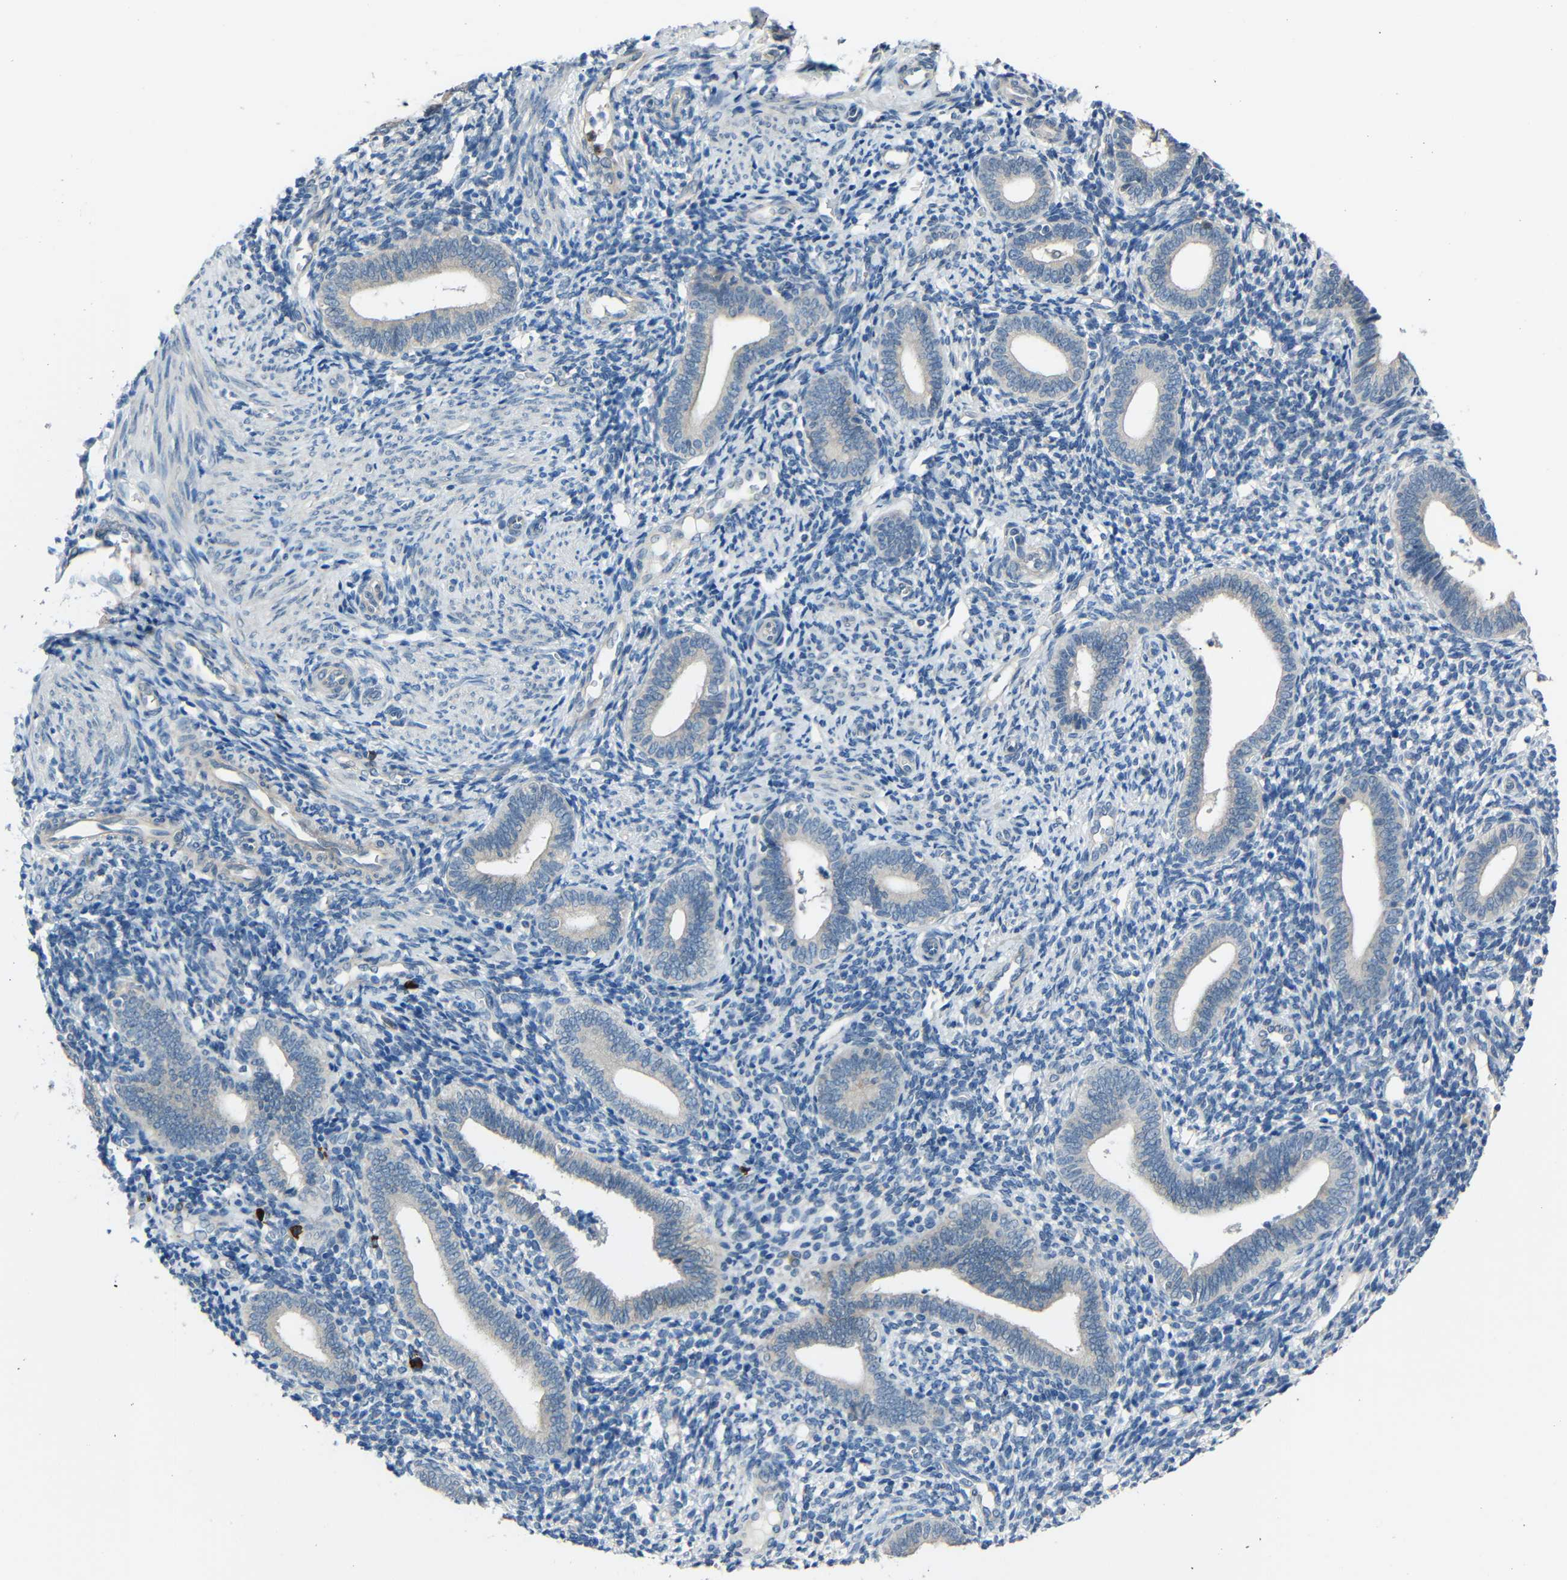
{"staining": {"intensity": "negative", "quantity": "none", "location": "none"}, "tissue": "endometrium", "cell_type": "Cells in endometrial stroma", "image_type": "normal", "snomed": [{"axis": "morphology", "description": "Normal tissue, NOS"}, {"axis": "topography", "description": "Uterus"}, {"axis": "topography", "description": "Endometrium"}], "caption": "Immunohistochemistry photomicrograph of benign endometrium stained for a protein (brown), which displays no staining in cells in endometrial stroma.", "gene": "STBD1", "patient": {"sex": "female", "age": 33}}